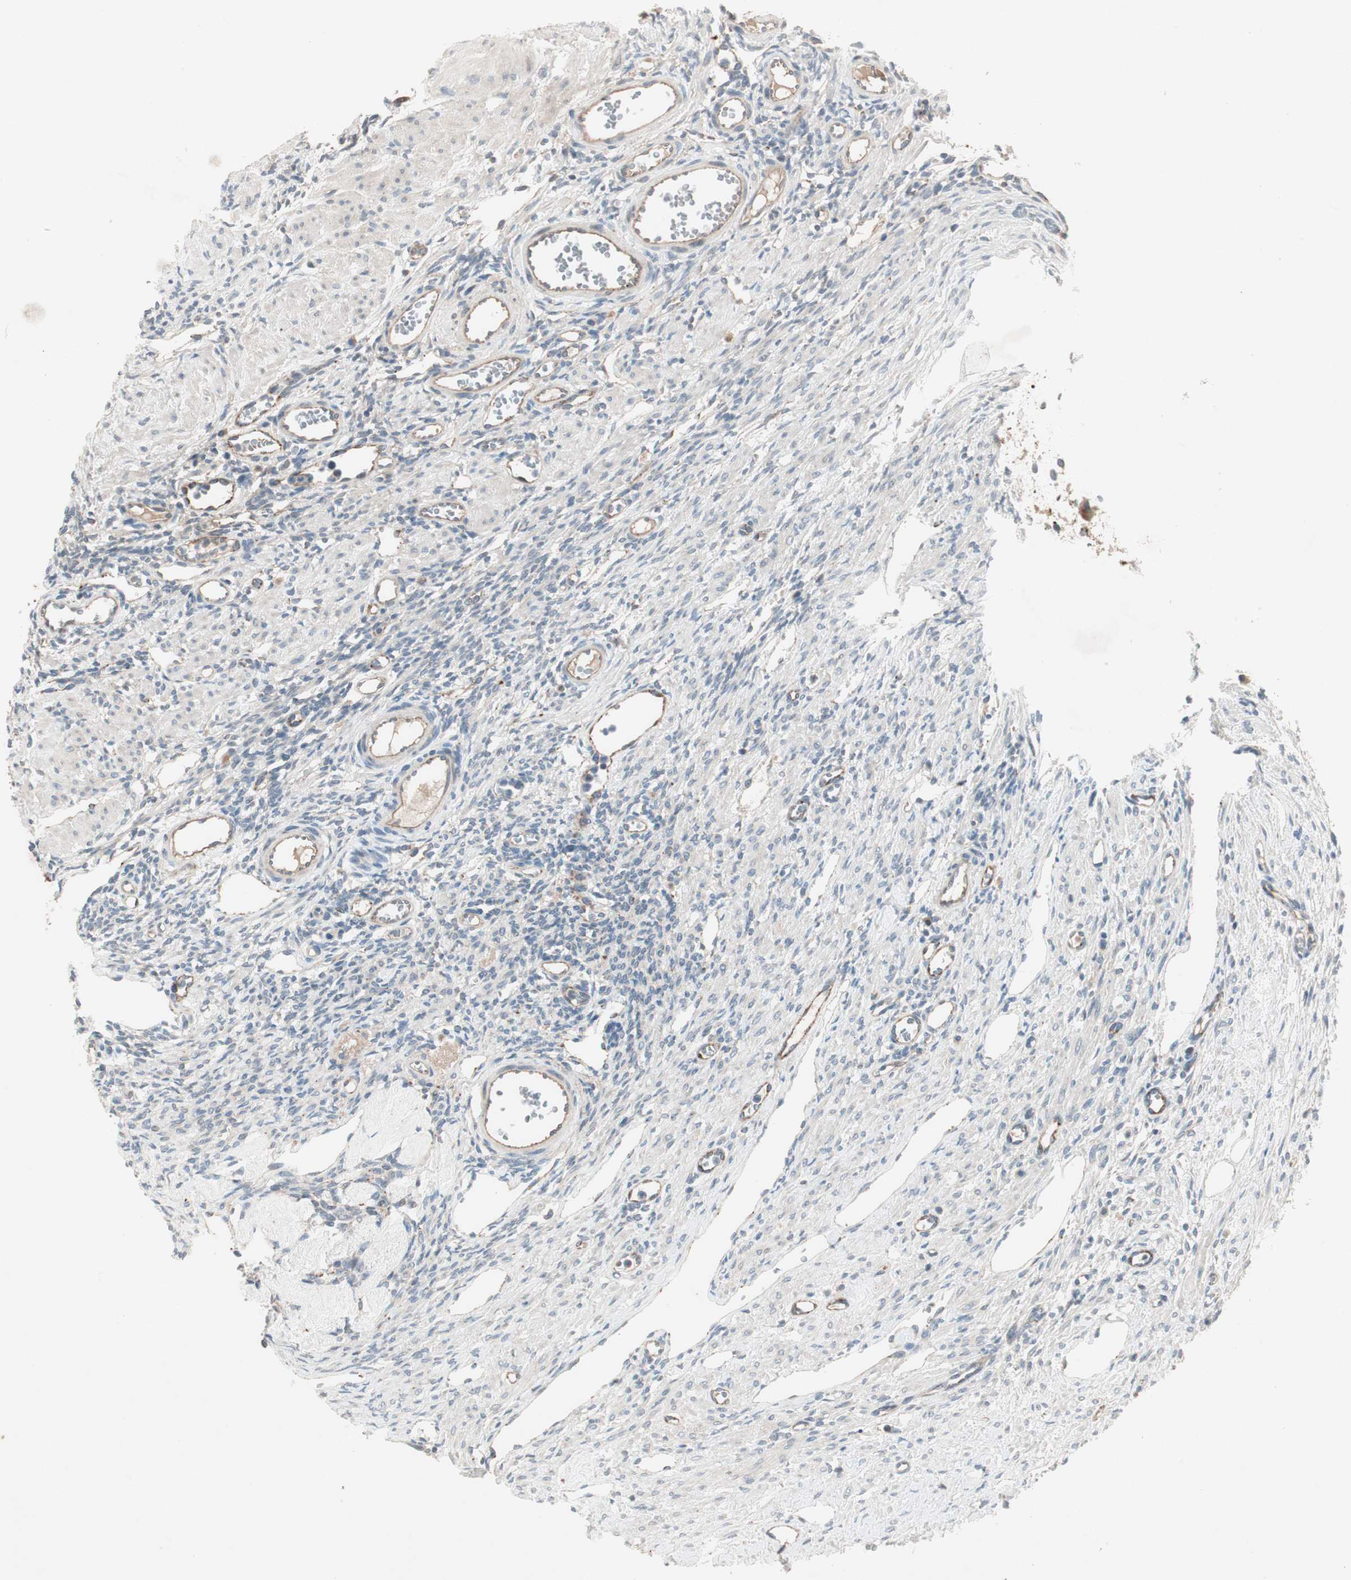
{"staining": {"intensity": "weak", "quantity": "25%-75%", "location": "cytoplasmic/membranous"}, "tissue": "ovary", "cell_type": "Follicle cells", "image_type": "normal", "snomed": [{"axis": "morphology", "description": "Normal tissue, NOS"}, {"axis": "topography", "description": "Ovary"}], "caption": "DAB immunohistochemical staining of benign ovary displays weak cytoplasmic/membranous protein positivity in approximately 25%-75% of follicle cells. The protein of interest is stained brown, and the nuclei are stained in blue (DAB IHC with brightfield microscopy, high magnification).", "gene": "FGFR4", "patient": {"sex": "female", "age": 33}}